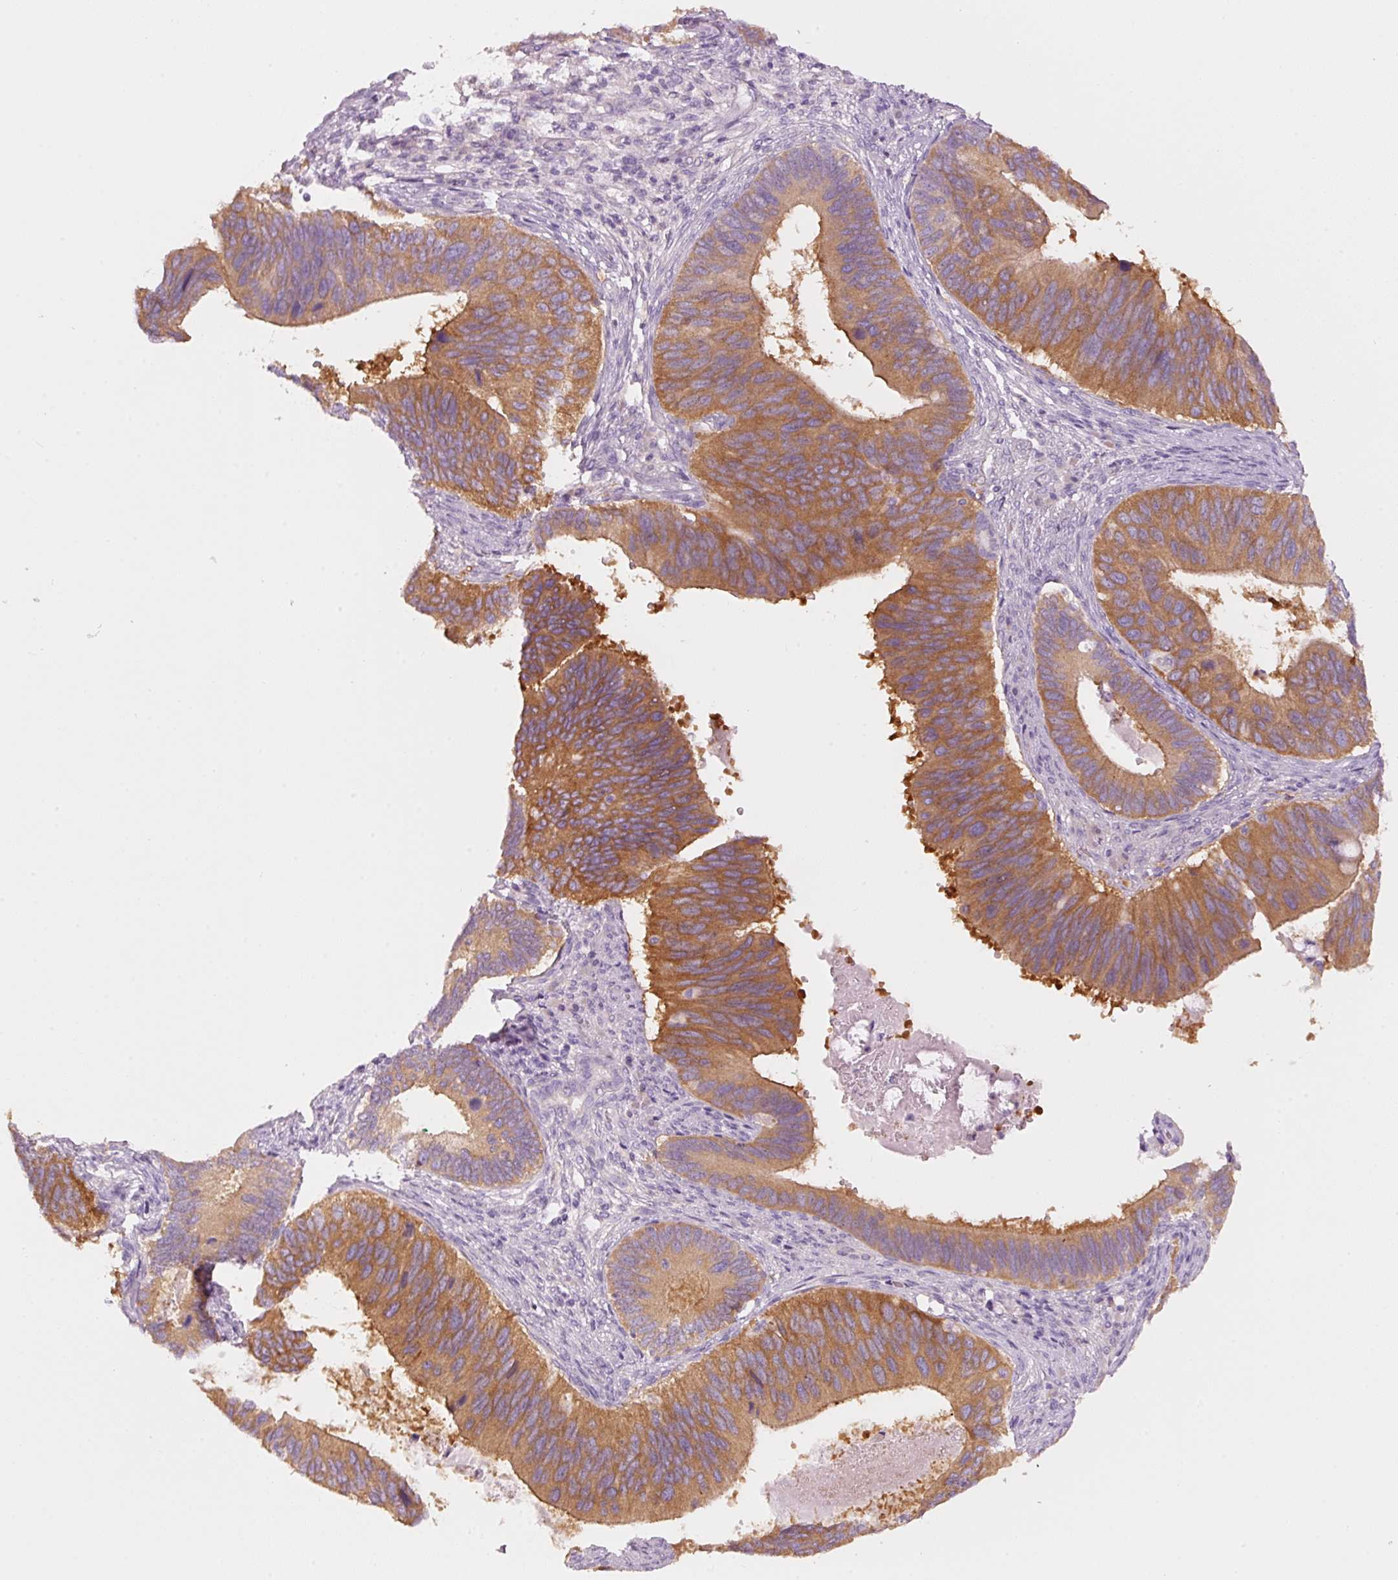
{"staining": {"intensity": "strong", "quantity": ">75%", "location": "cytoplasmic/membranous"}, "tissue": "cervical cancer", "cell_type": "Tumor cells", "image_type": "cancer", "snomed": [{"axis": "morphology", "description": "Adenocarcinoma, NOS"}, {"axis": "topography", "description": "Cervix"}], "caption": "High-magnification brightfield microscopy of cervical cancer (adenocarcinoma) stained with DAB (3,3'-diaminobenzidine) (brown) and counterstained with hematoxylin (blue). tumor cells exhibit strong cytoplasmic/membranous expression is seen in approximately>75% of cells.", "gene": "PDXDC1", "patient": {"sex": "female", "age": 42}}